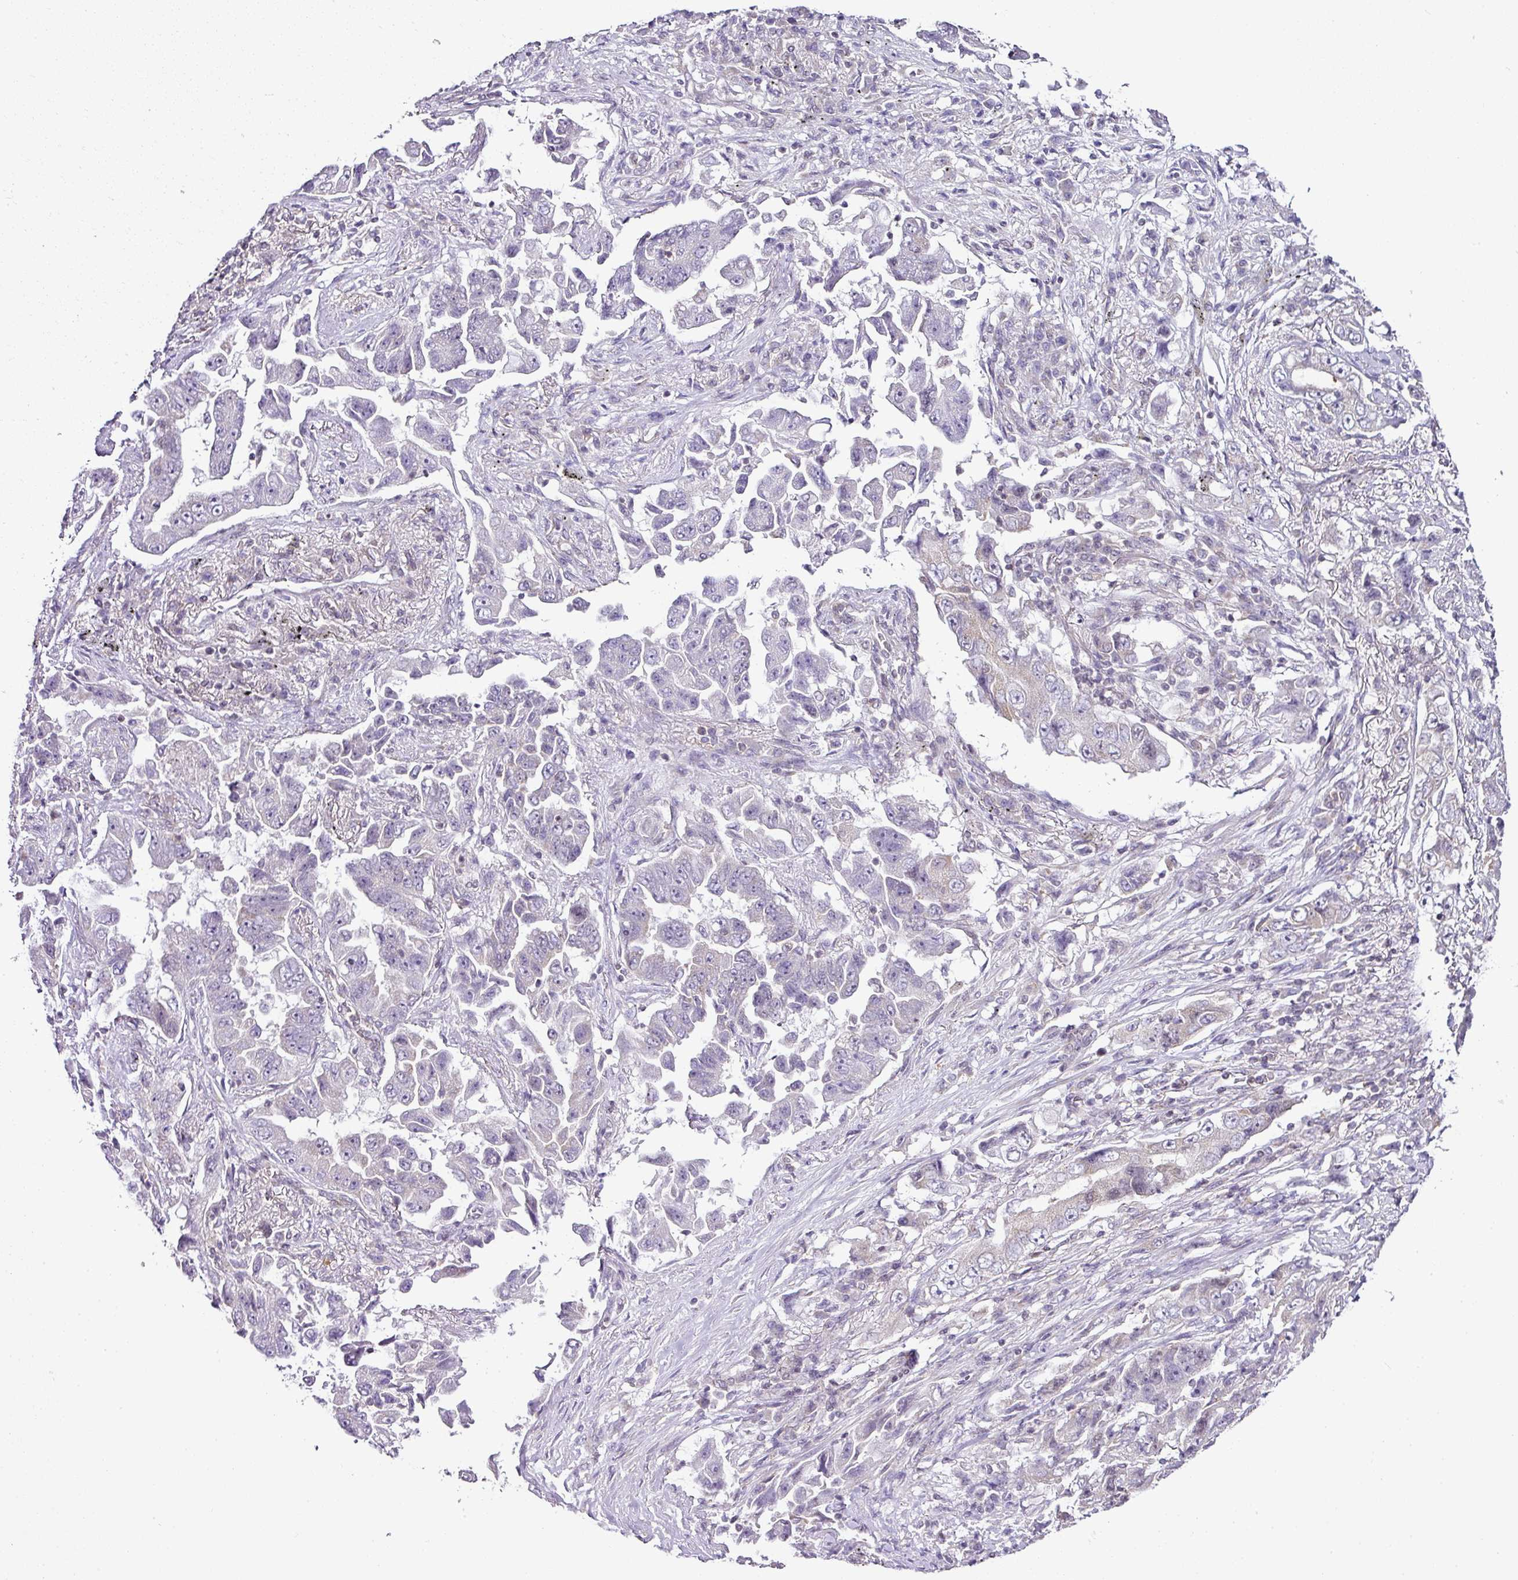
{"staining": {"intensity": "negative", "quantity": "none", "location": "none"}, "tissue": "lung cancer", "cell_type": "Tumor cells", "image_type": "cancer", "snomed": [{"axis": "morphology", "description": "Adenocarcinoma, NOS"}, {"axis": "topography", "description": "Lung"}], "caption": "Immunohistochemistry photomicrograph of lung adenocarcinoma stained for a protein (brown), which reveals no positivity in tumor cells.", "gene": "FAM32A", "patient": {"sex": "female", "age": 51}}